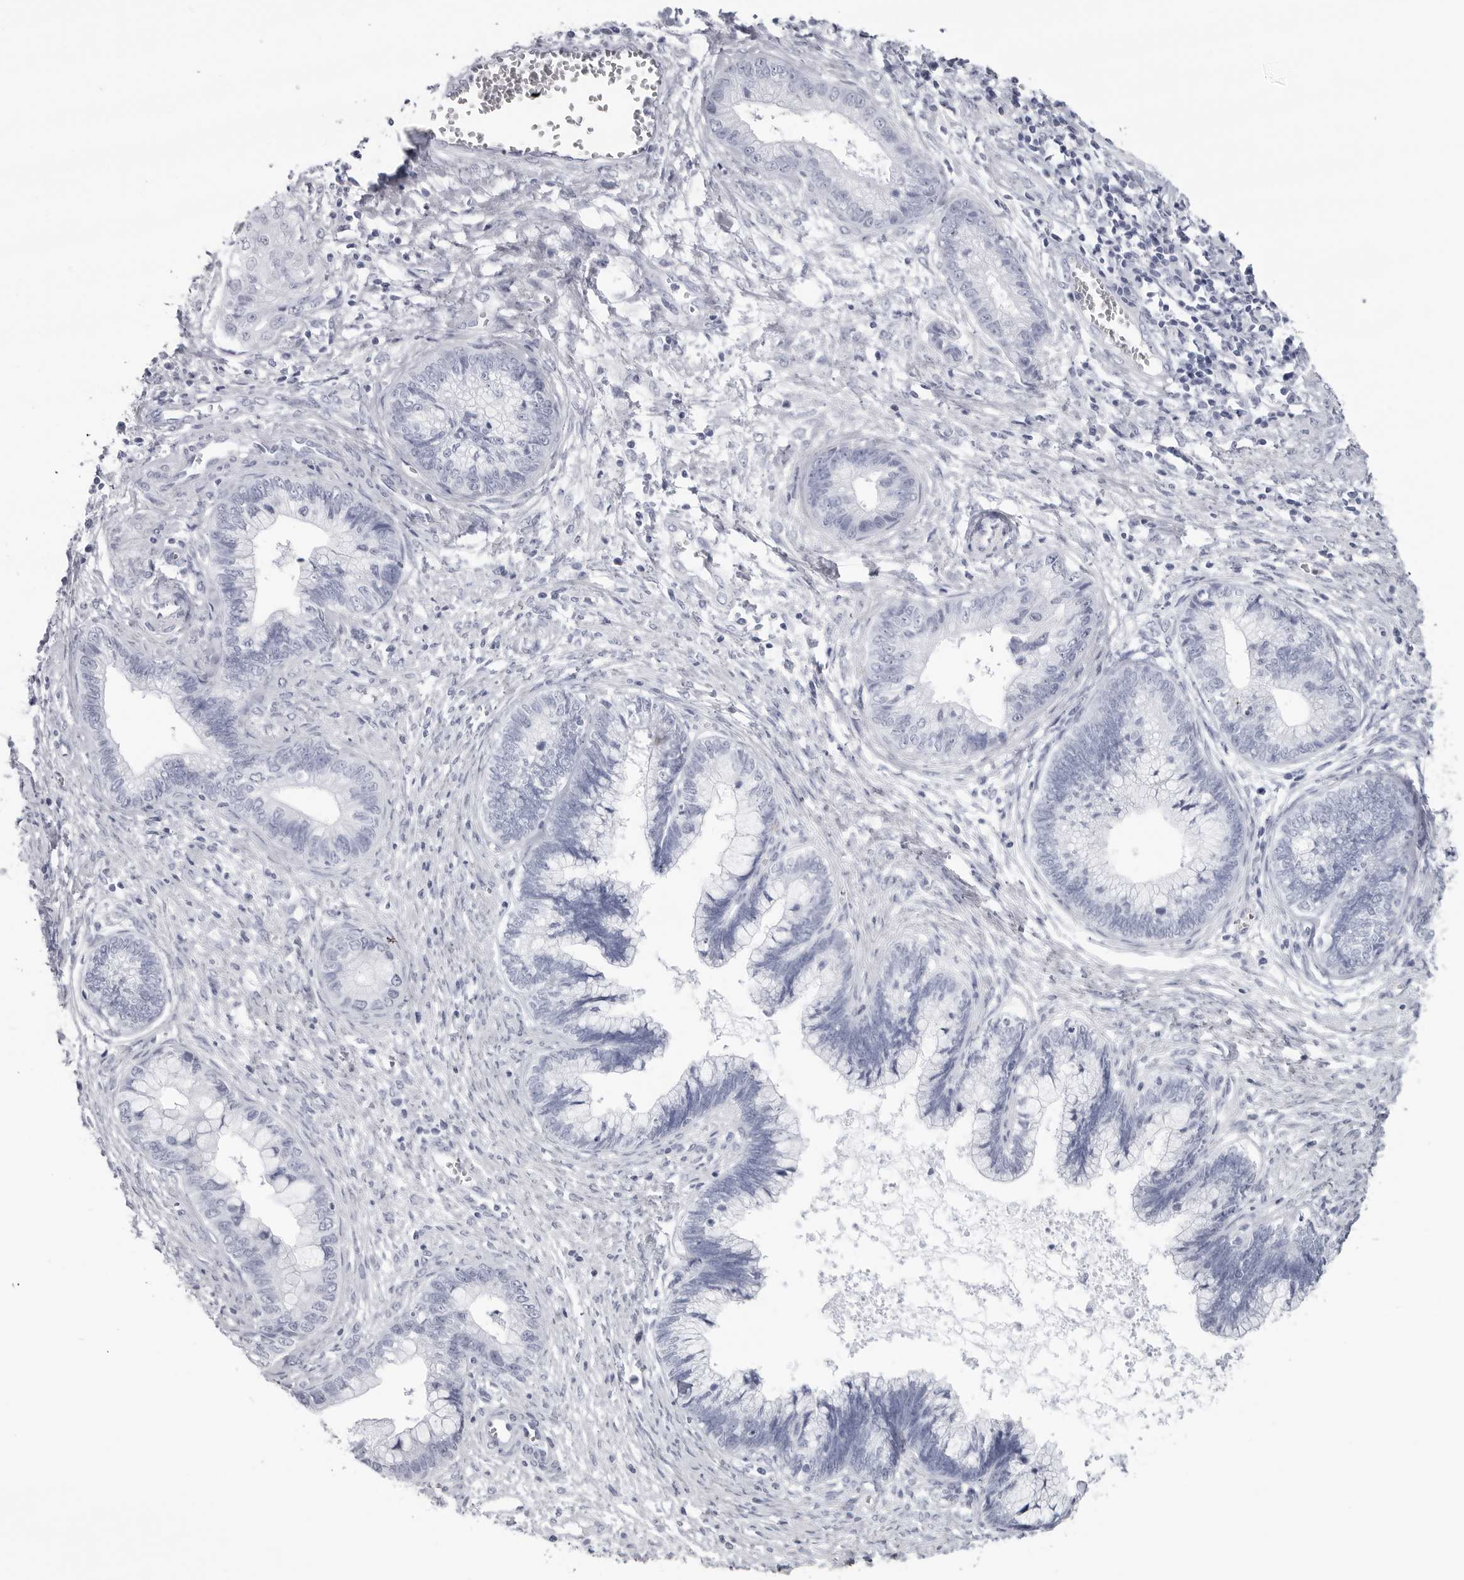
{"staining": {"intensity": "negative", "quantity": "none", "location": "none"}, "tissue": "cervical cancer", "cell_type": "Tumor cells", "image_type": "cancer", "snomed": [{"axis": "morphology", "description": "Adenocarcinoma, NOS"}, {"axis": "topography", "description": "Cervix"}], "caption": "IHC of cervical cancer demonstrates no staining in tumor cells. (Brightfield microscopy of DAB immunohistochemistry at high magnification).", "gene": "CST2", "patient": {"sex": "female", "age": 44}}